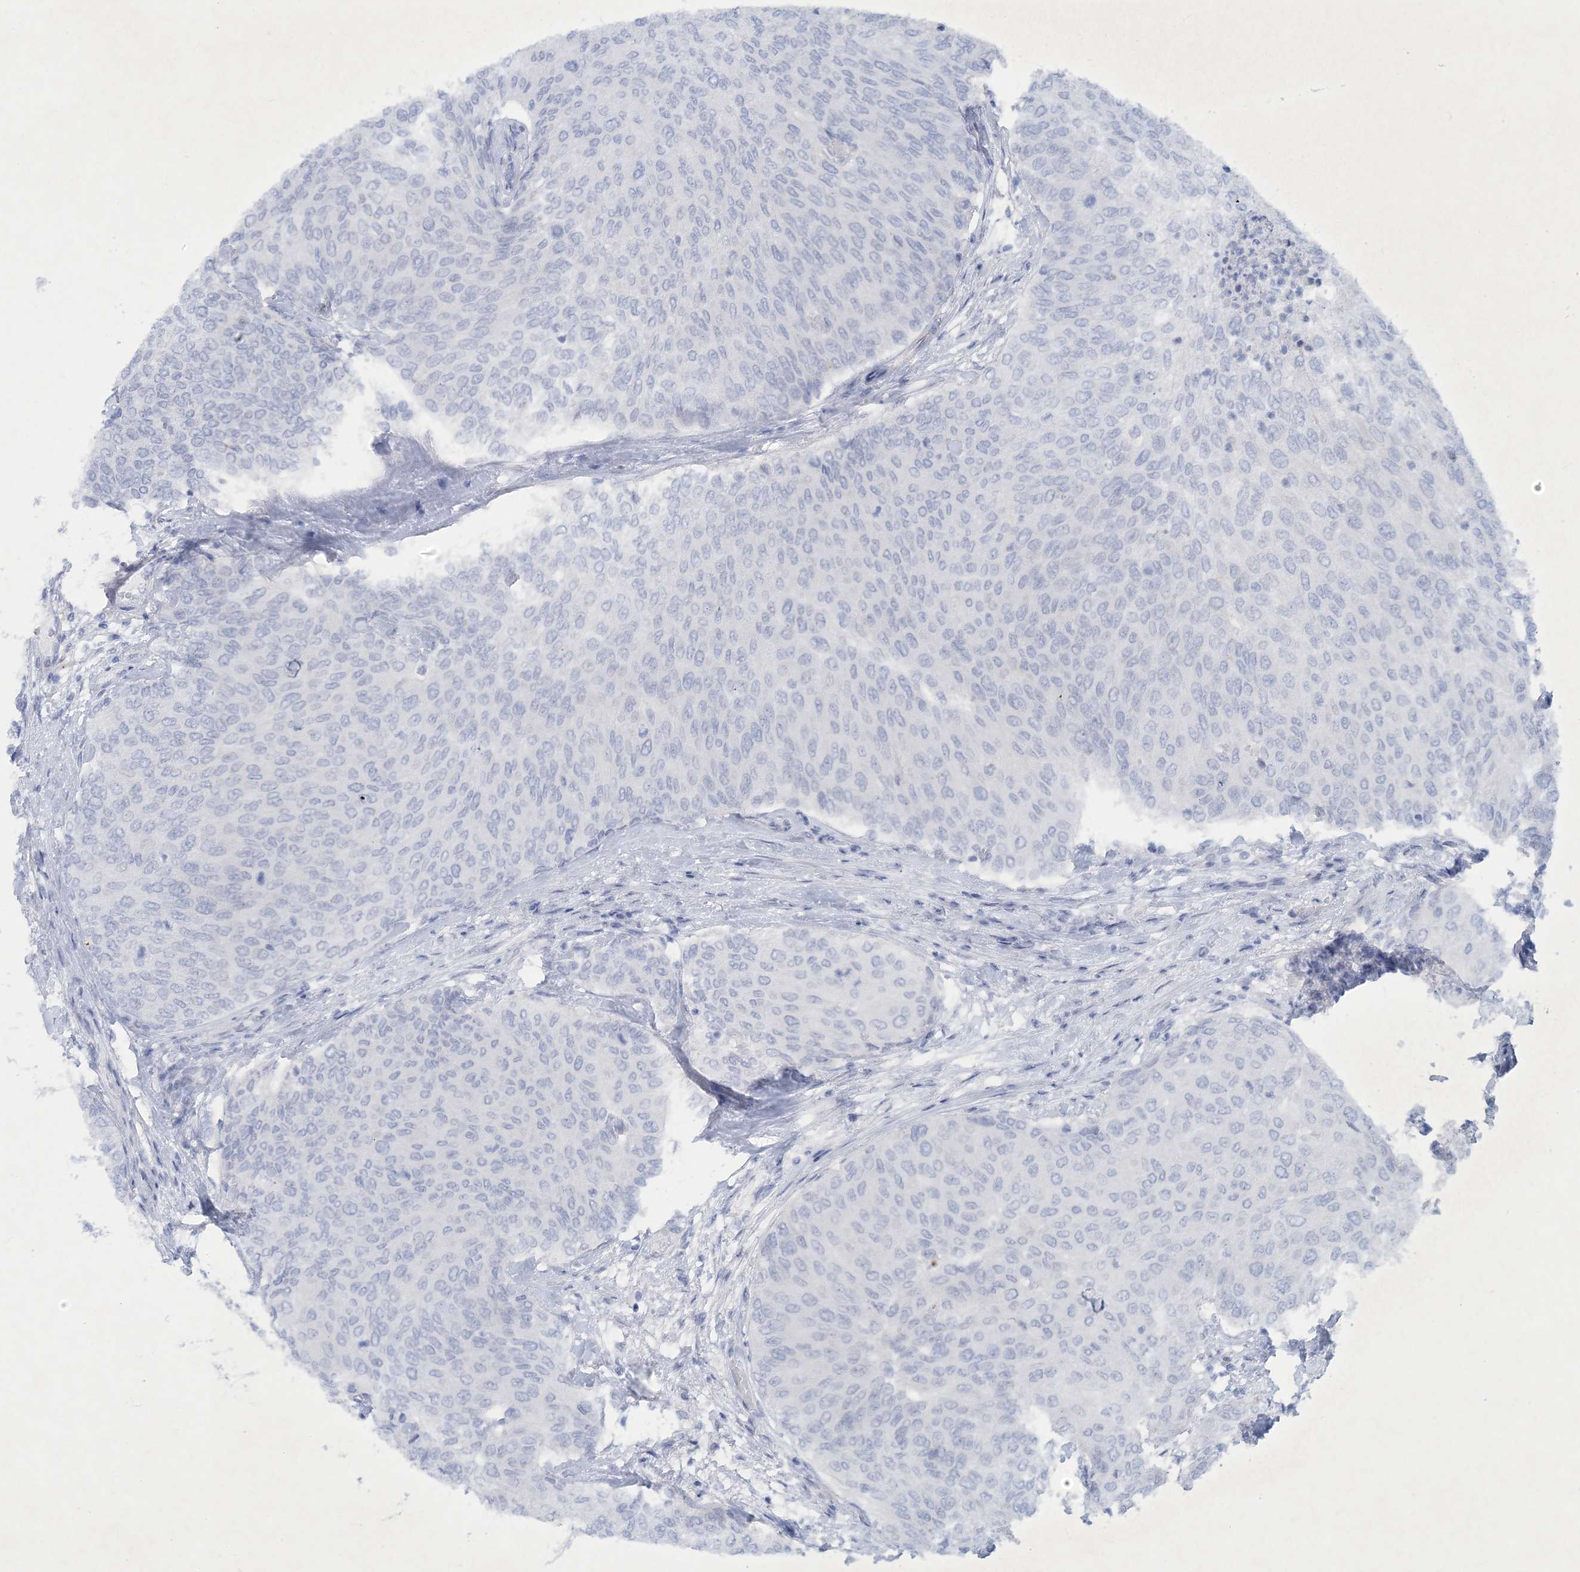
{"staining": {"intensity": "negative", "quantity": "none", "location": "none"}, "tissue": "urothelial cancer", "cell_type": "Tumor cells", "image_type": "cancer", "snomed": [{"axis": "morphology", "description": "Urothelial carcinoma, Low grade"}, {"axis": "topography", "description": "Urinary bladder"}], "caption": "Photomicrograph shows no protein positivity in tumor cells of urothelial carcinoma (low-grade) tissue.", "gene": "GABRG1", "patient": {"sex": "female", "age": 79}}